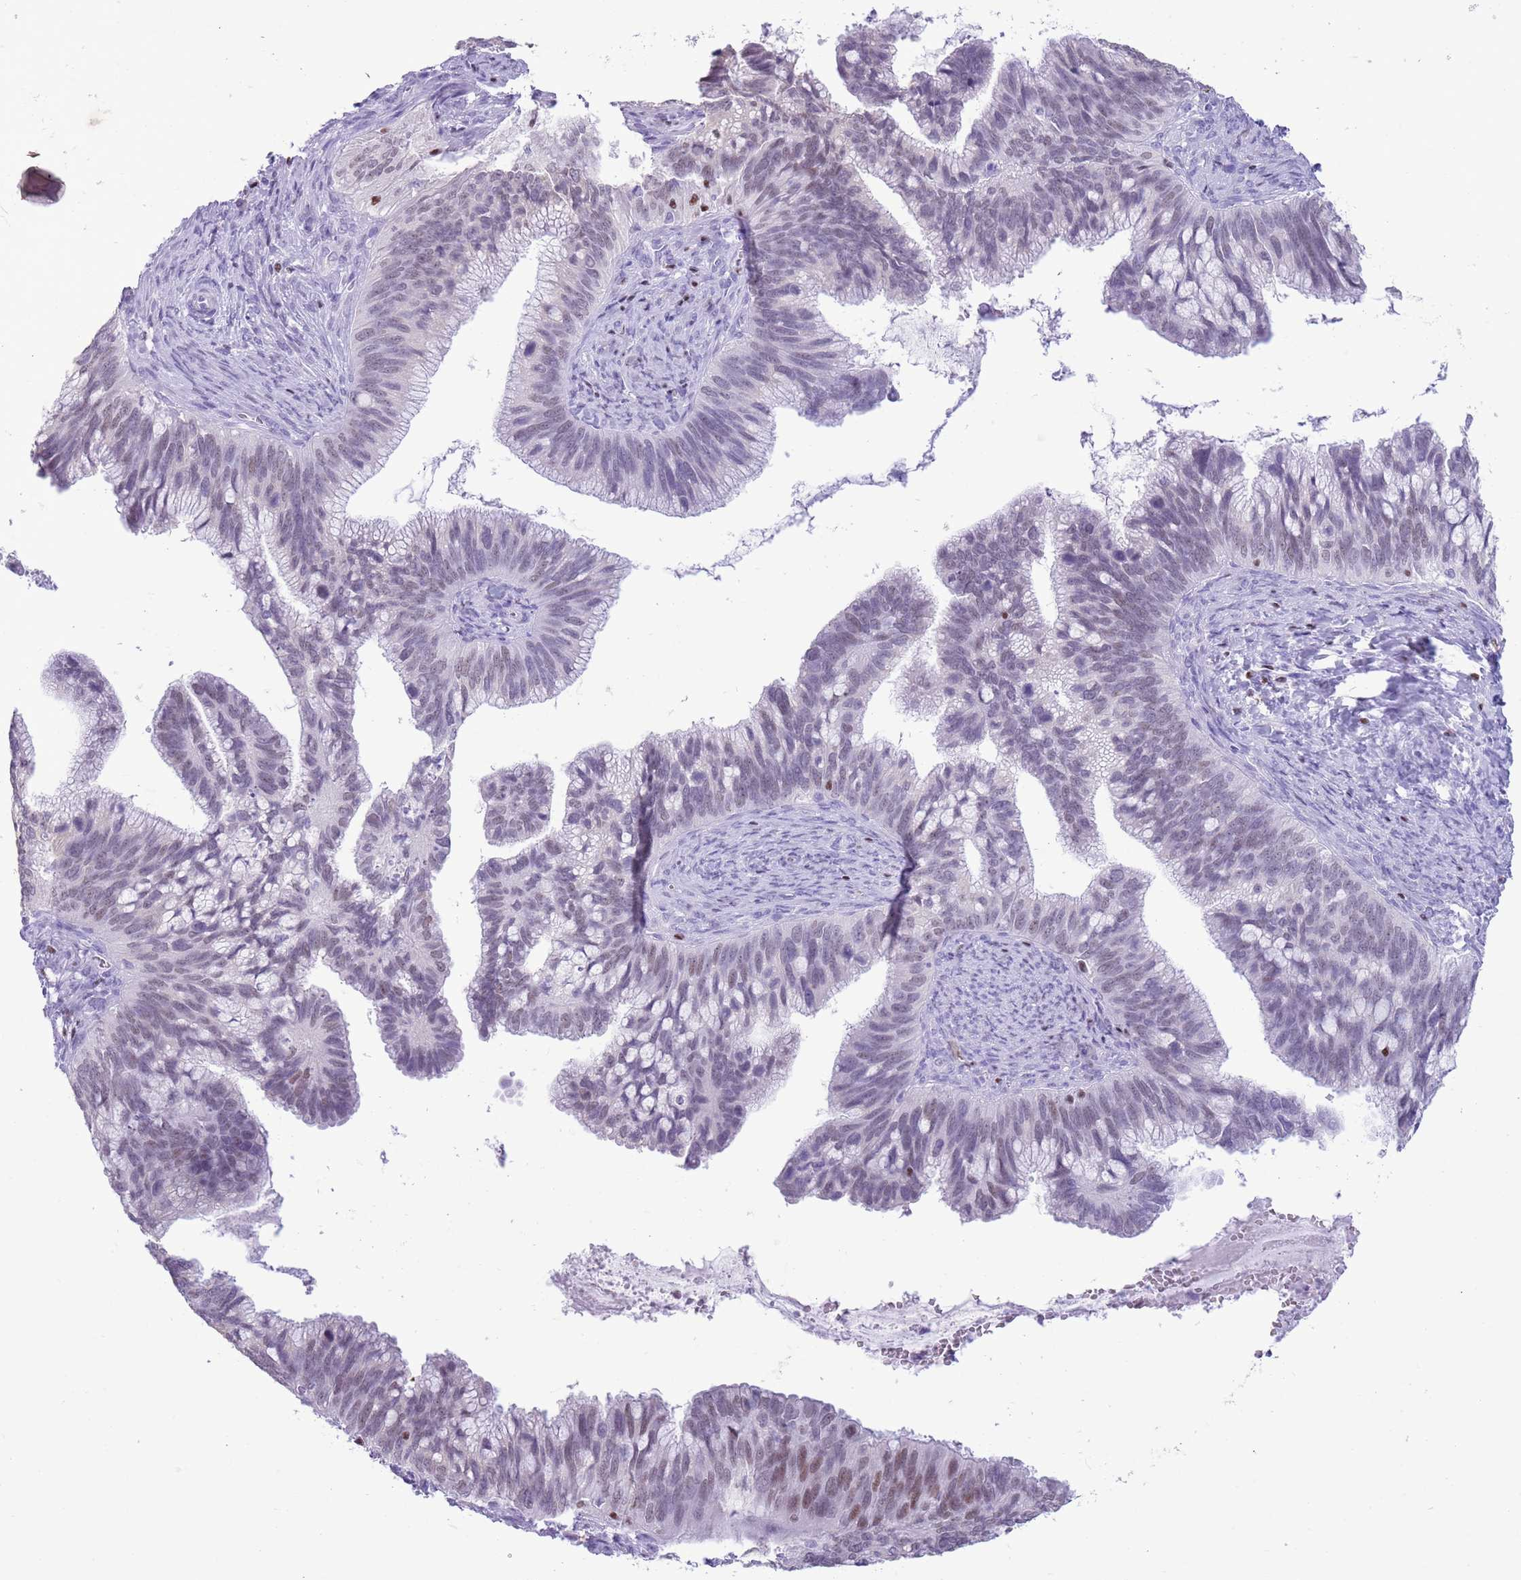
{"staining": {"intensity": "moderate", "quantity": "<25%", "location": "nuclear"}, "tissue": "cervical cancer", "cell_type": "Tumor cells", "image_type": "cancer", "snomed": [{"axis": "morphology", "description": "Adenocarcinoma, NOS"}, {"axis": "topography", "description": "Cervix"}], "caption": "Protein staining by IHC demonstrates moderate nuclear staining in about <25% of tumor cells in cervical cancer (adenocarcinoma).", "gene": "BCL11B", "patient": {"sex": "female", "age": 42}}